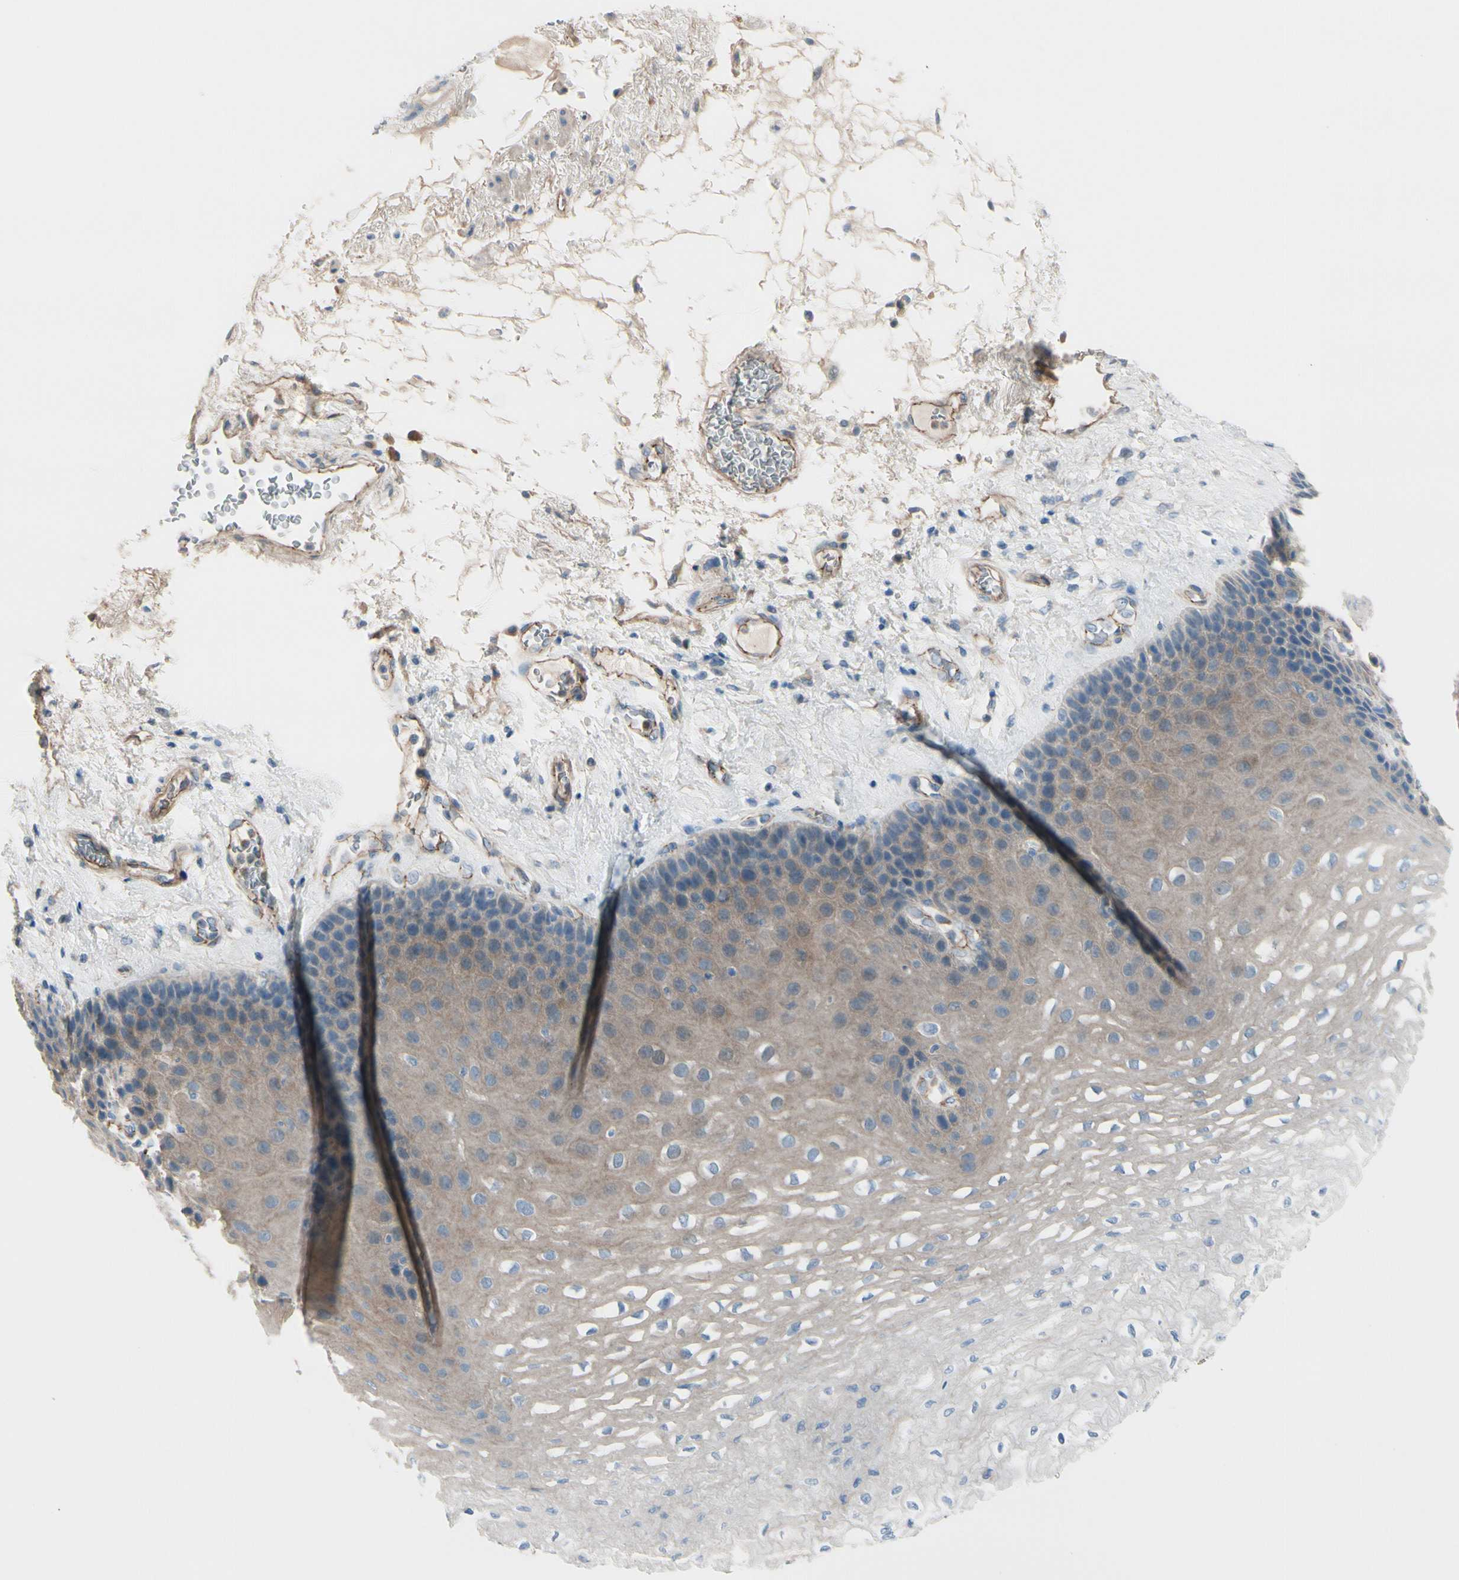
{"staining": {"intensity": "weak", "quantity": "25%-75%", "location": "cytoplasmic/membranous"}, "tissue": "esophagus", "cell_type": "Squamous epithelial cells", "image_type": "normal", "snomed": [{"axis": "morphology", "description": "Normal tissue, NOS"}, {"axis": "topography", "description": "Esophagus"}], "caption": "DAB immunohistochemical staining of normal esophagus reveals weak cytoplasmic/membranous protein expression in approximately 25%-75% of squamous epithelial cells.", "gene": "TJP1", "patient": {"sex": "female", "age": 72}}